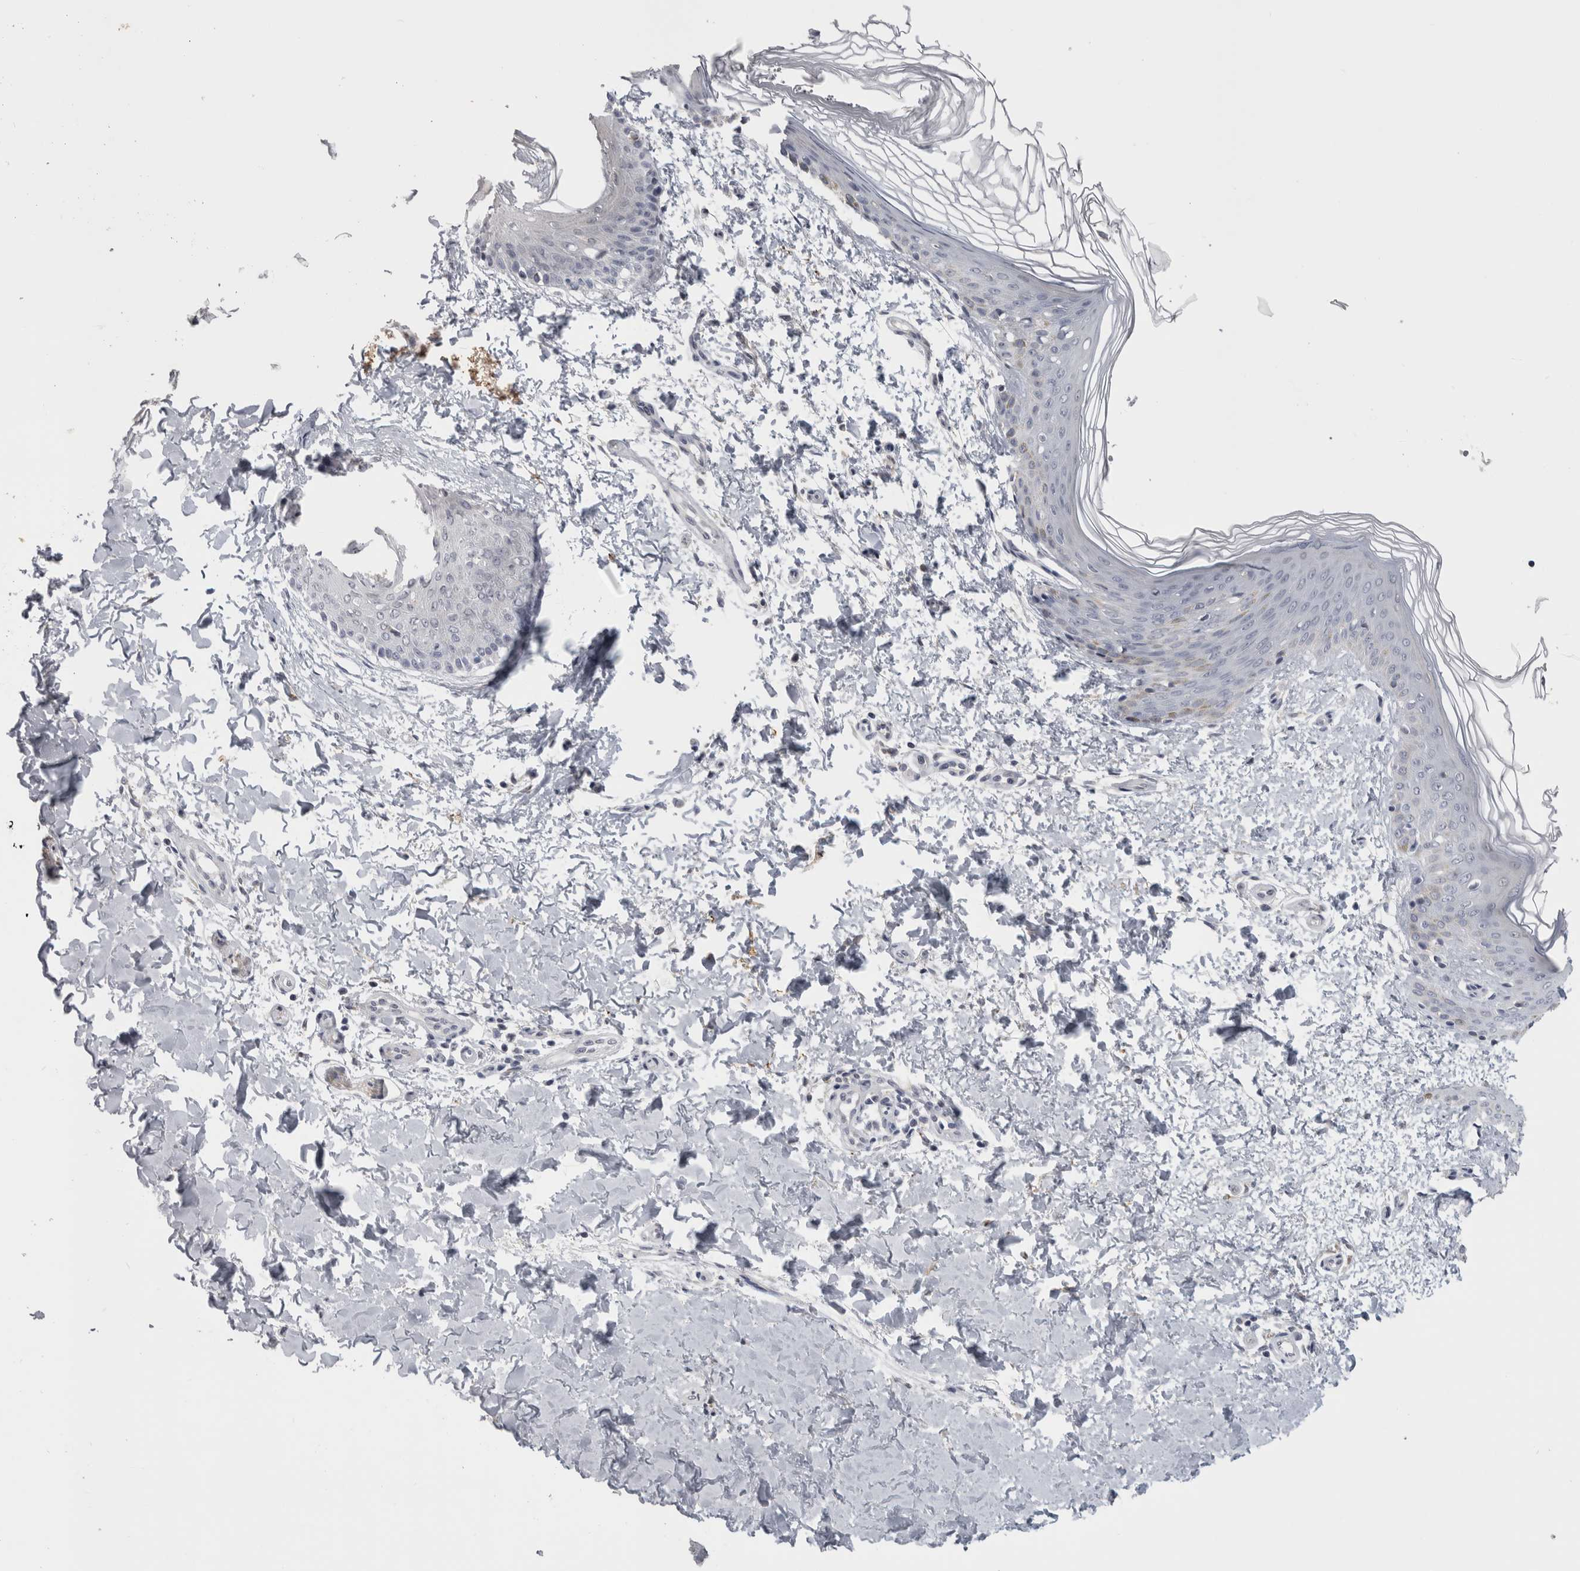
{"staining": {"intensity": "negative", "quantity": "none", "location": "none"}, "tissue": "skin", "cell_type": "Fibroblasts", "image_type": "normal", "snomed": [{"axis": "morphology", "description": "Normal tissue, NOS"}, {"axis": "morphology", "description": "Neoplasm, benign, NOS"}, {"axis": "topography", "description": "Skin"}, {"axis": "topography", "description": "Soft tissue"}], "caption": "Immunohistochemistry of normal human skin shows no positivity in fibroblasts. Brightfield microscopy of IHC stained with DAB (3,3'-diaminobenzidine) (brown) and hematoxylin (blue), captured at high magnification.", "gene": "TMEM242", "patient": {"sex": "male", "age": 26}}